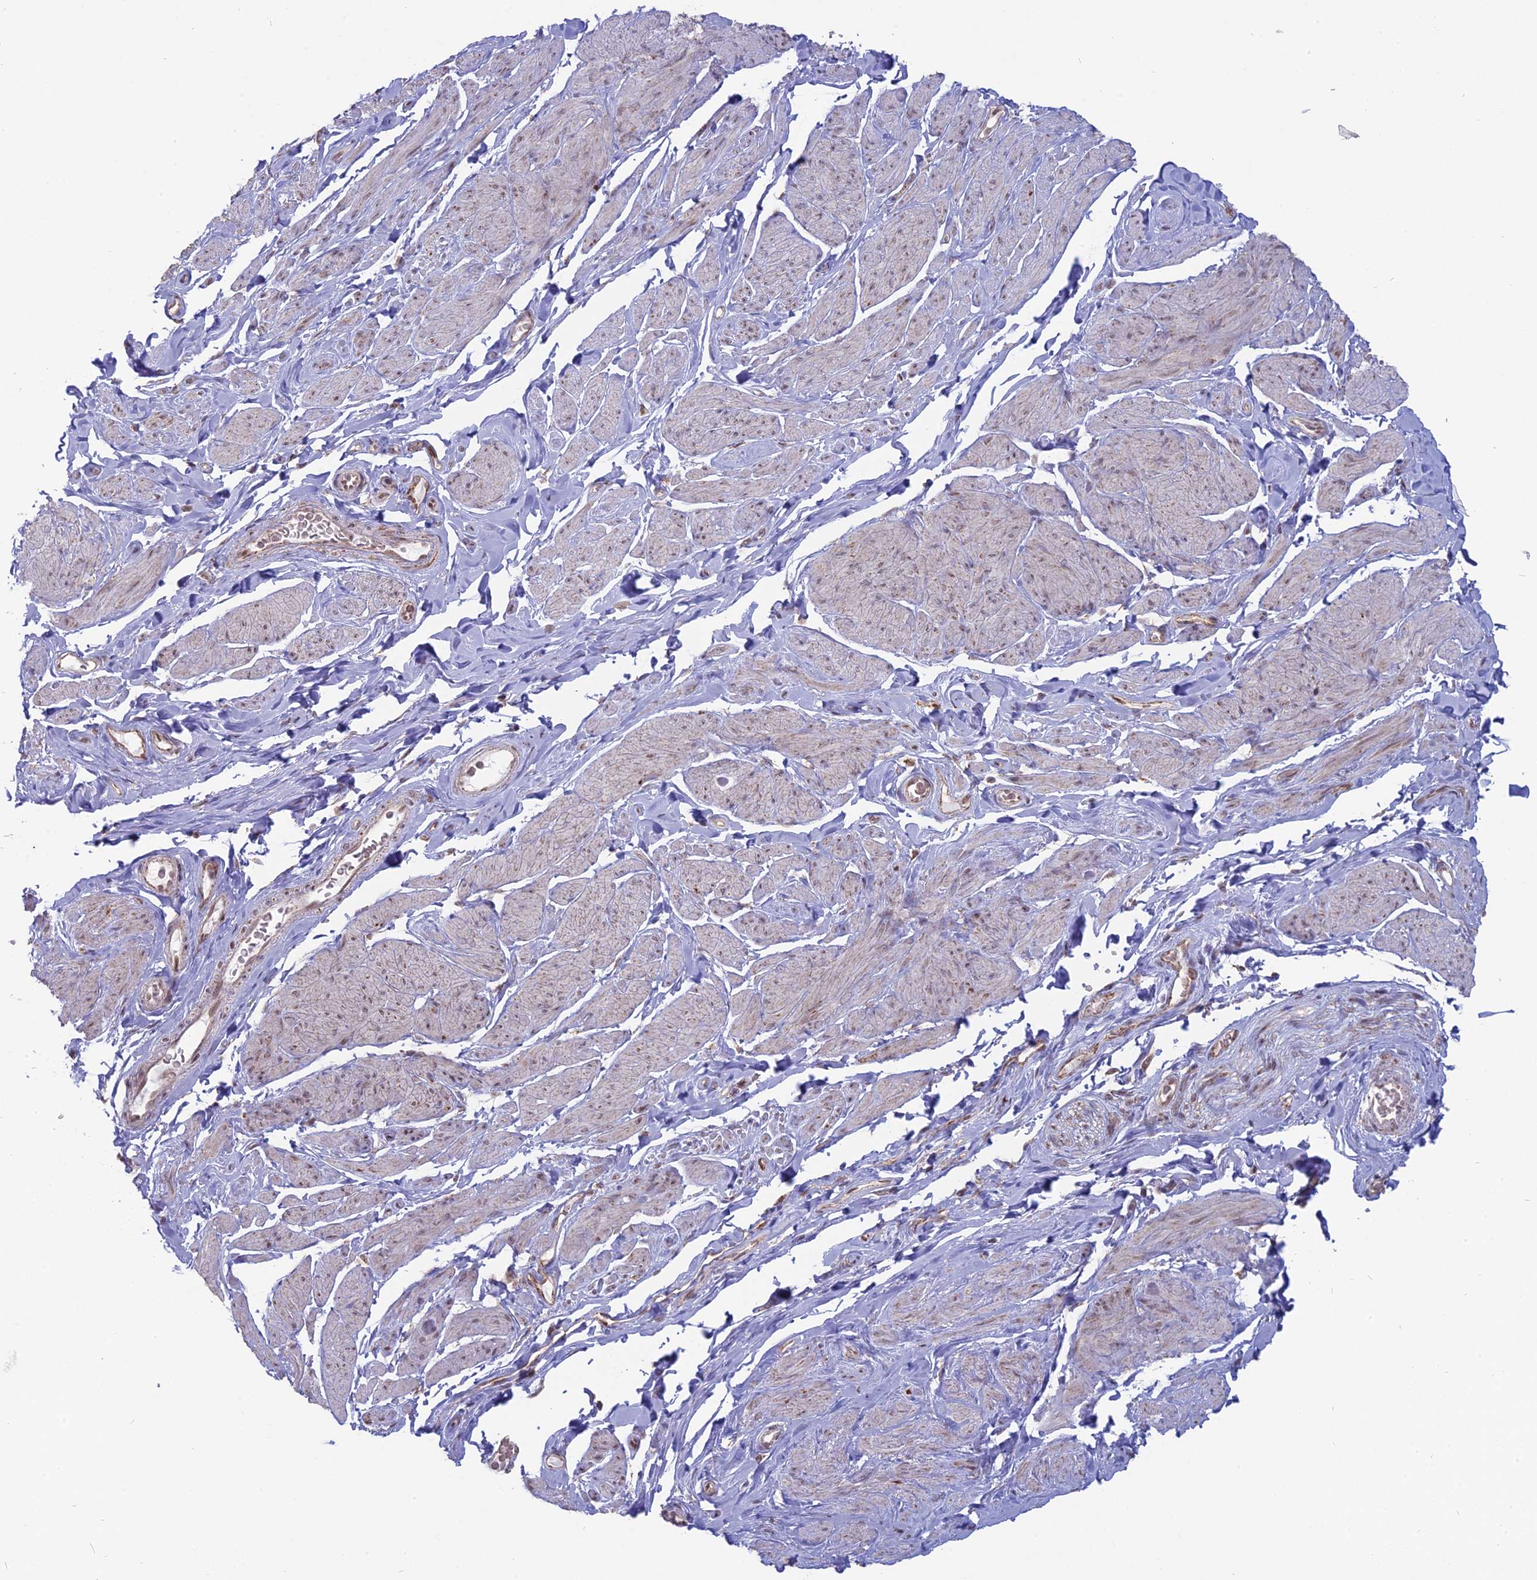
{"staining": {"intensity": "weak", "quantity": "25%-75%", "location": "nuclear"}, "tissue": "smooth muscle", "cell_type": "Smooth muscle cells", "image_type": "normal", "snomed": [{"axis": "morphology", "description": "Normal tissue, NOS"}, {"axis": "topography", "description": "Smooth muscle"}, {"axis": "topography", "description": "Peripheral nerve tissue"}], "caption": "About 25%-75% of smooth muscle cells in benign smooth muscle reveal weak nuclear protein positivity as visualized by brown immunohistochemical staining.", "gene": "ARHGAP40", "patient": {"sex": "male", "age": 69}}